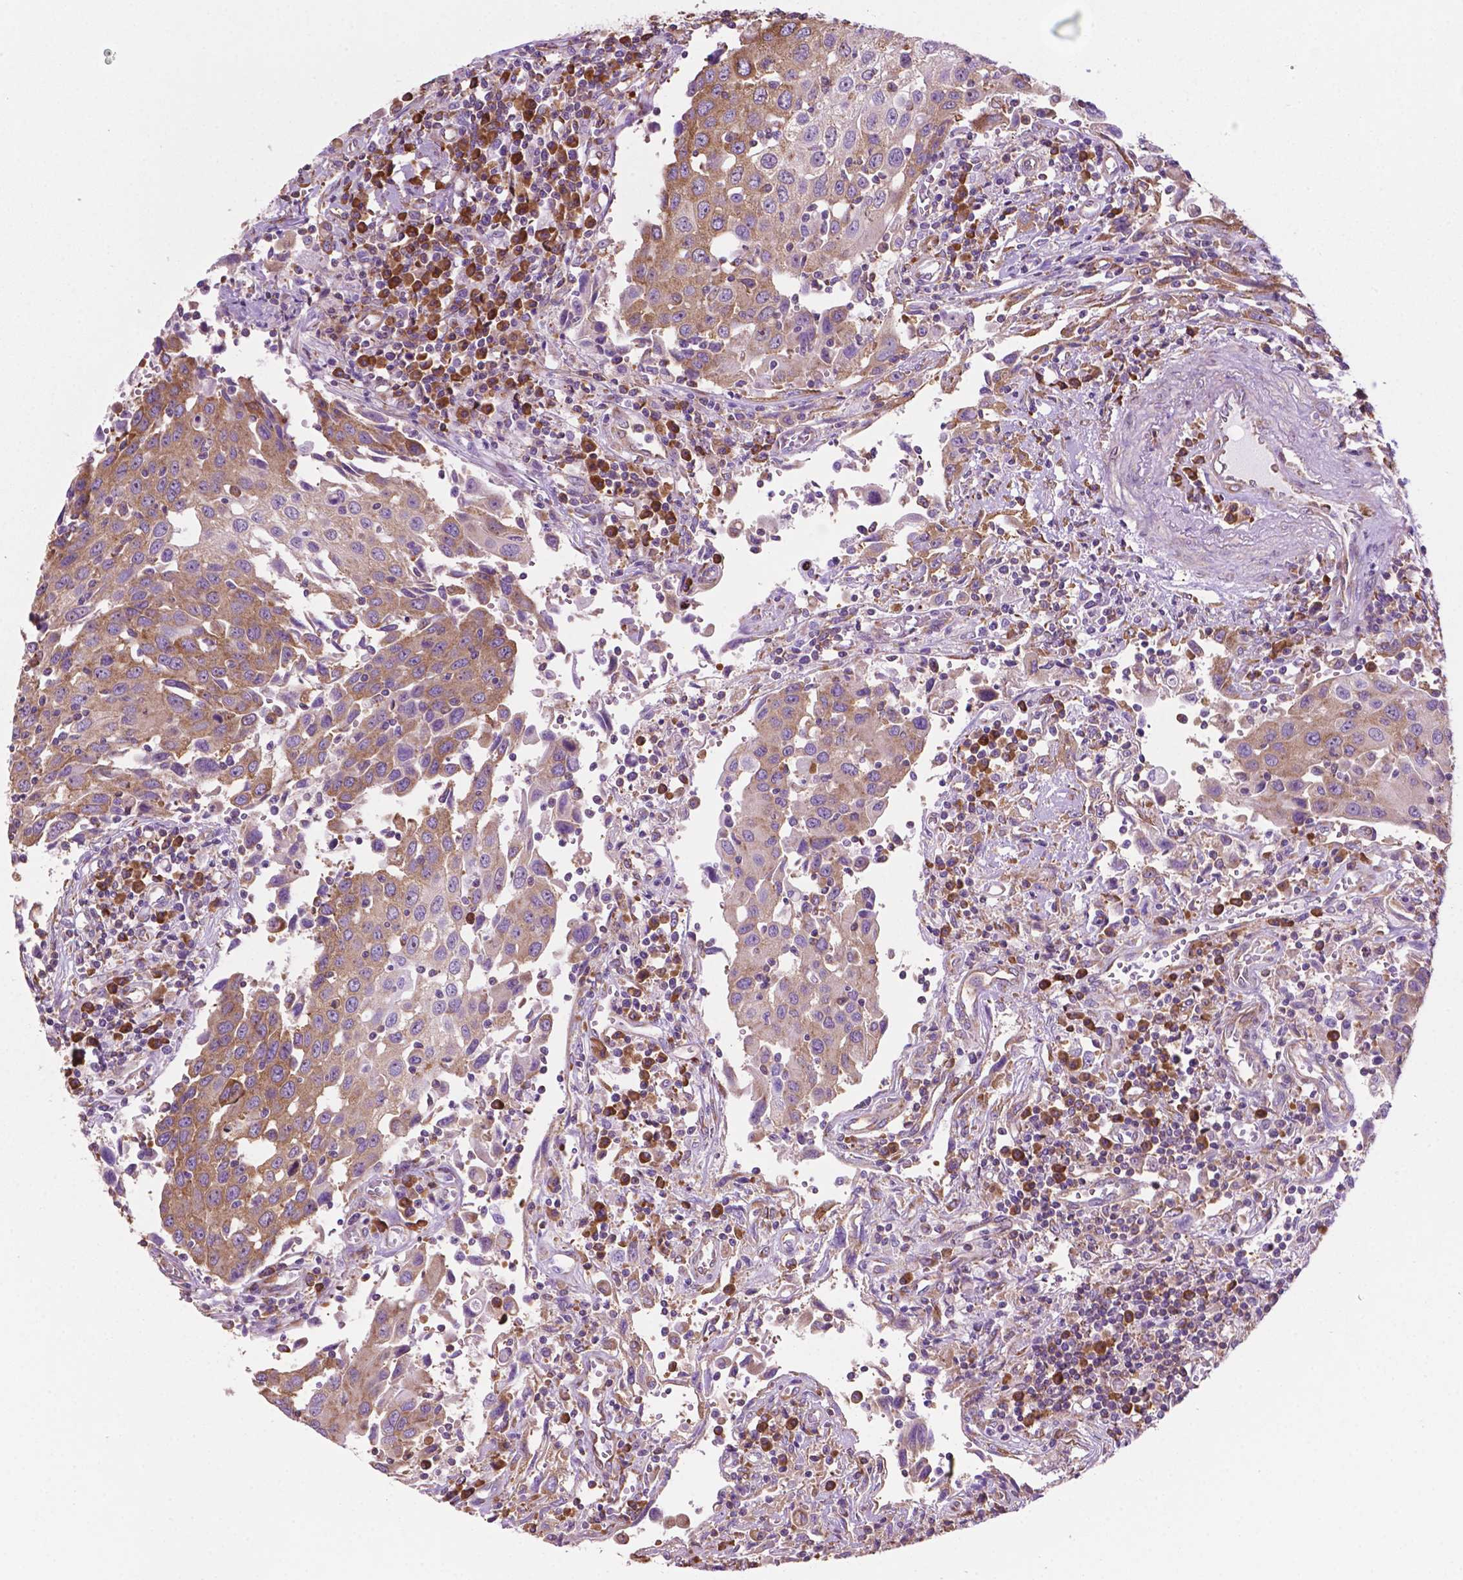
{"staining": {"intensity": "moderate", "quantity": ">75%", "location": "cytoplasmic/membranous"}, "tissue": "urothelial cancer", "cell_type": "Tumor cells", "image_type": "cancer", "snomed": [{"axis": "morphology", "description": "Urothelial carcinoma, High grade"}, {"axis": "topography", "description": "Urinary bladder"}], "caption": "This is an image of immunohistochemistry (IHC) staining of urothelial cancer, which shows moderate staining in the cytoplasmic/membranous of tumor cells.", "gene": "RPL29", "patient": {"sex": "female", "age": 85}}